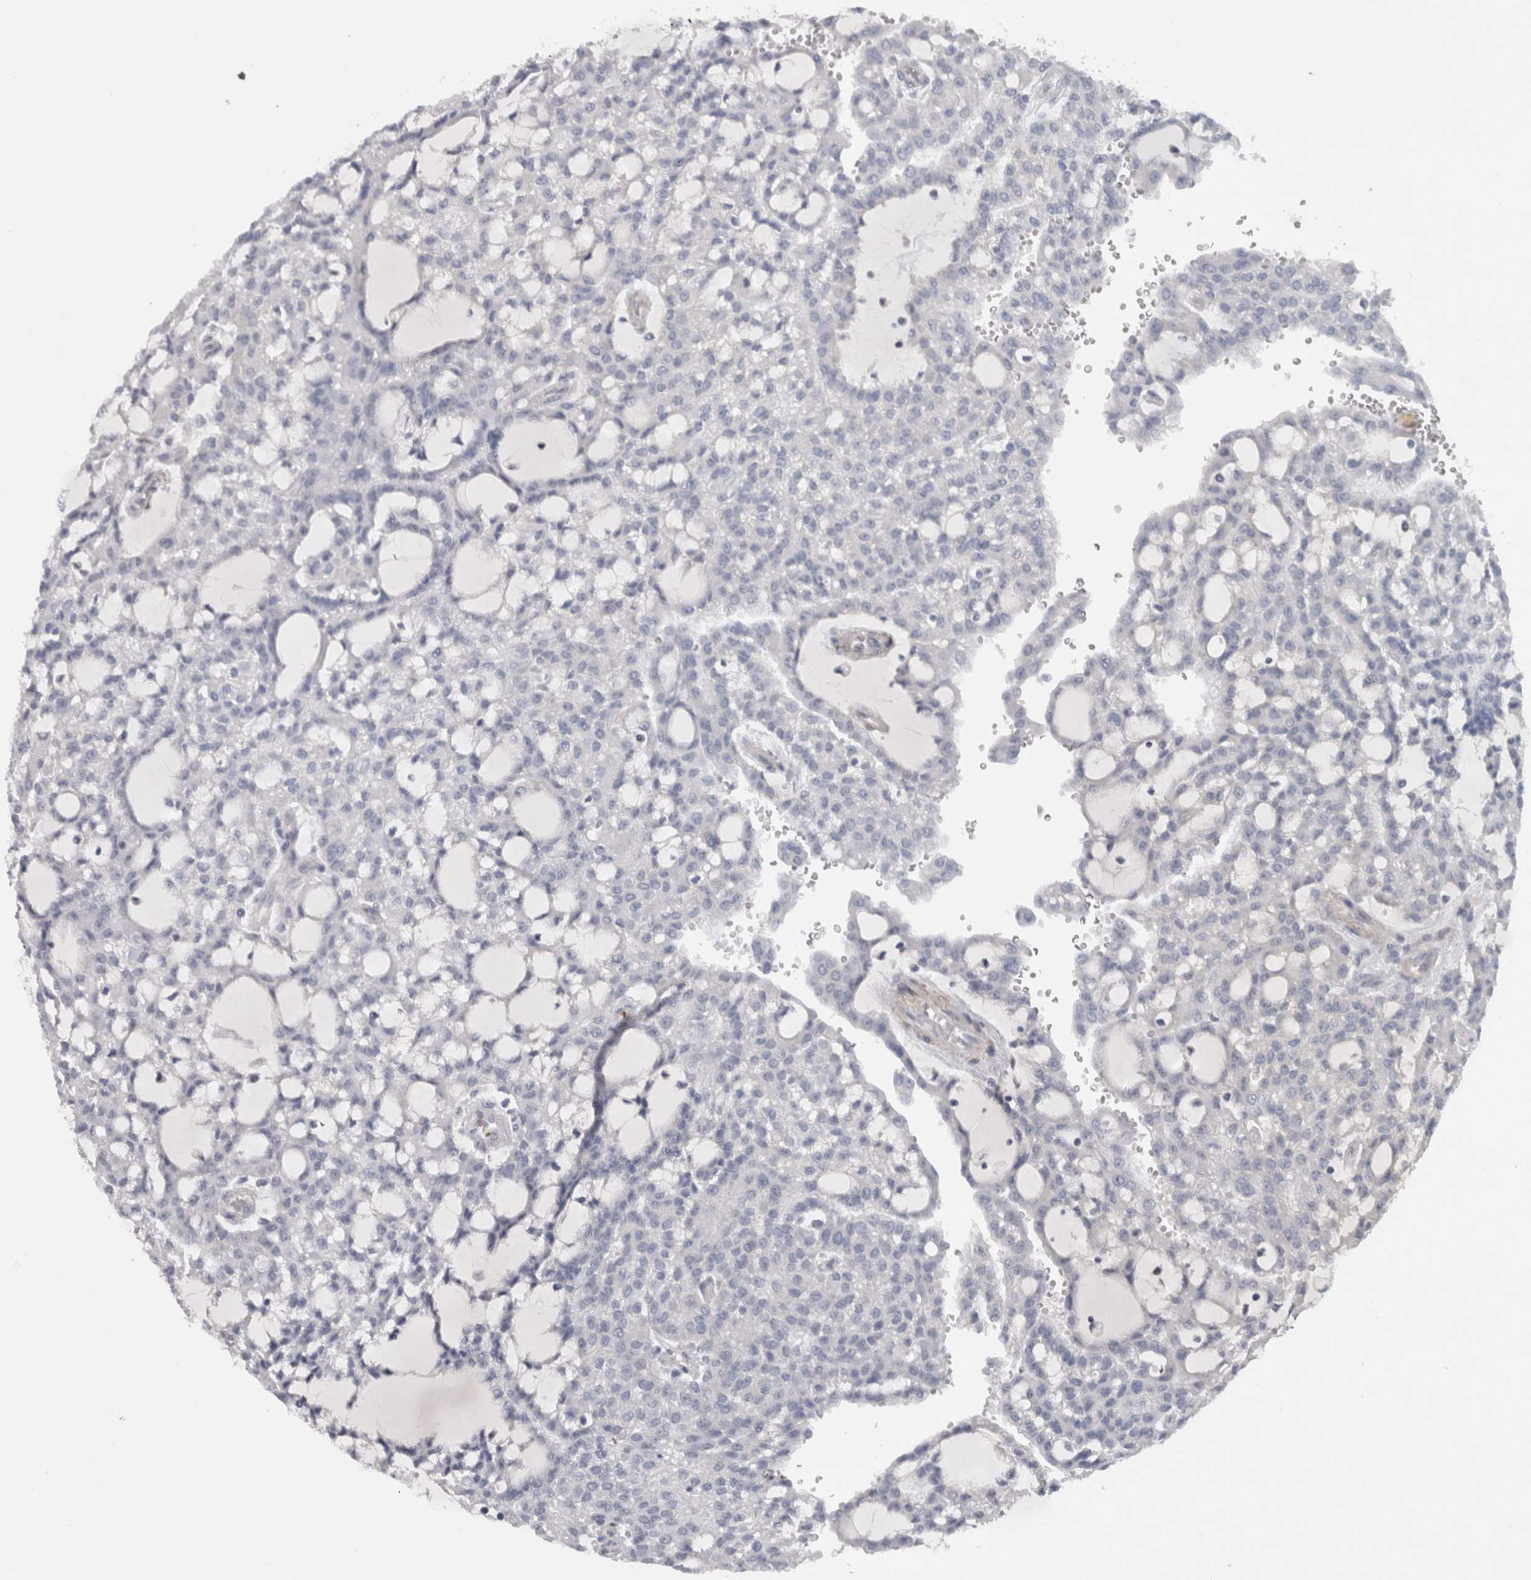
{"staining": {"intensity": "negative", "quantity": "none", "location": "none"}, "tissue": "renal cancer", "cell_type": "Tumor cells", "image_type": "cancer", "snomed": [{"axis": "morphology", "description": "Adenocarcinoma, NOS"}, {"axis": "topography", "description": "Kidney"}], "caption": "High power microscopy photomicrograph of an immunohistochemistry (IHC) image of renal cancer, revealing no significant positivity in tumor cells. (DAB (3,3'-diaminobenzidine) IHC, high magnification).", "gene": "RMDN1", "patient": {"sex": "male", "age": 63}}